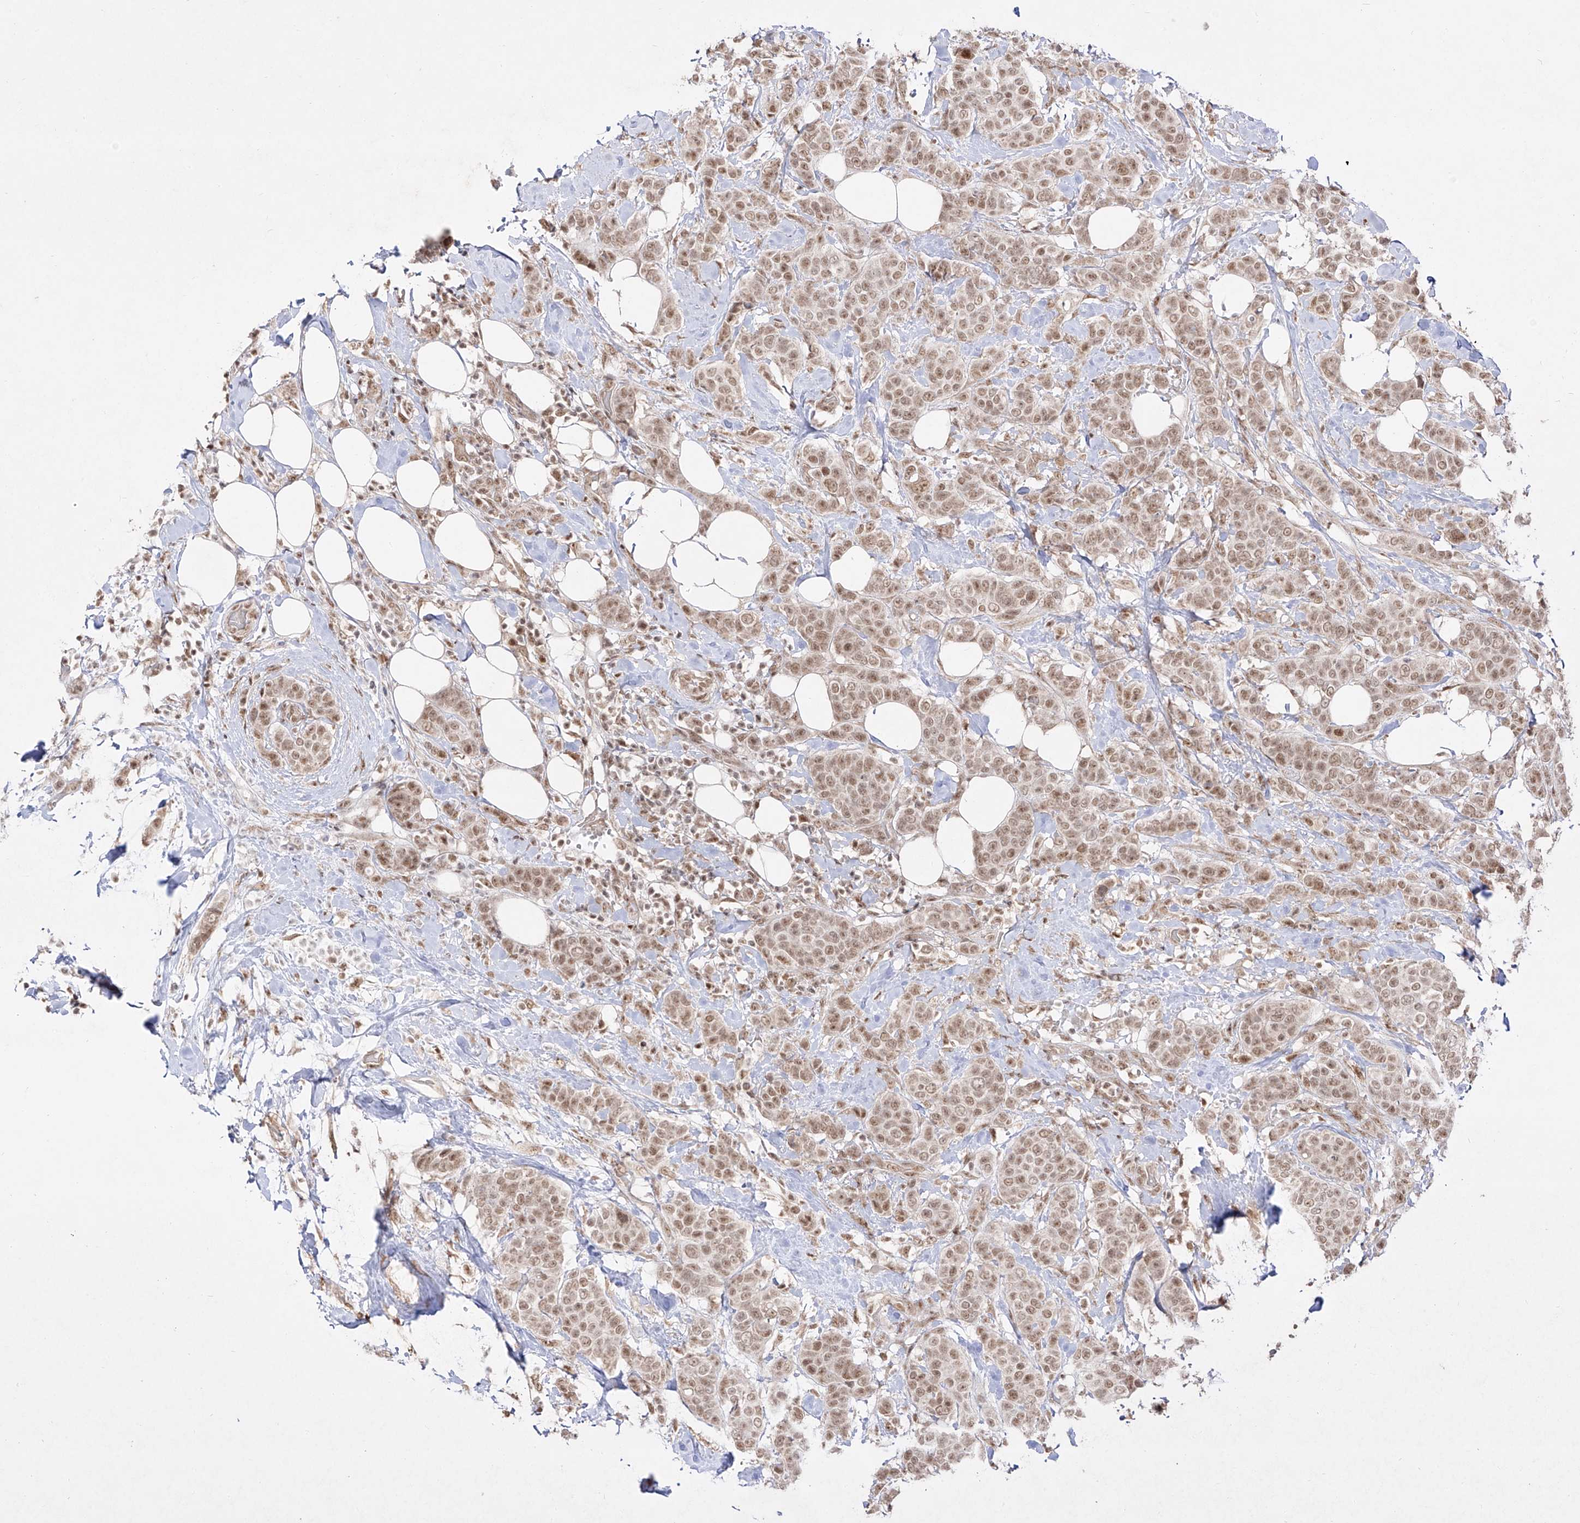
{"staining": {"intensity": "moderate", "quantity": ">75%", "location": "nuclear"}, "tissue": "breast cancer", "cell_type": "Tumor cells", "image_type": "cancer", "snomed": [{"axis": "morphology", "description": "Lobular carcinoma"}, {"axis": "topography", "description": "Breast"}], "caption": "Immunohistochemistry of breast lobular carcinoma displays medium levels of moderate nuclear staining in about >75% of tumor cells. Using DAB (3,3'-diaminobenzidine) (brown) and hematoxylin (blue) stains, captured at high magnification using brightfield microscopy.", "gene": "SNRNP27", "patient": {"sex": "female", "age": 51}}